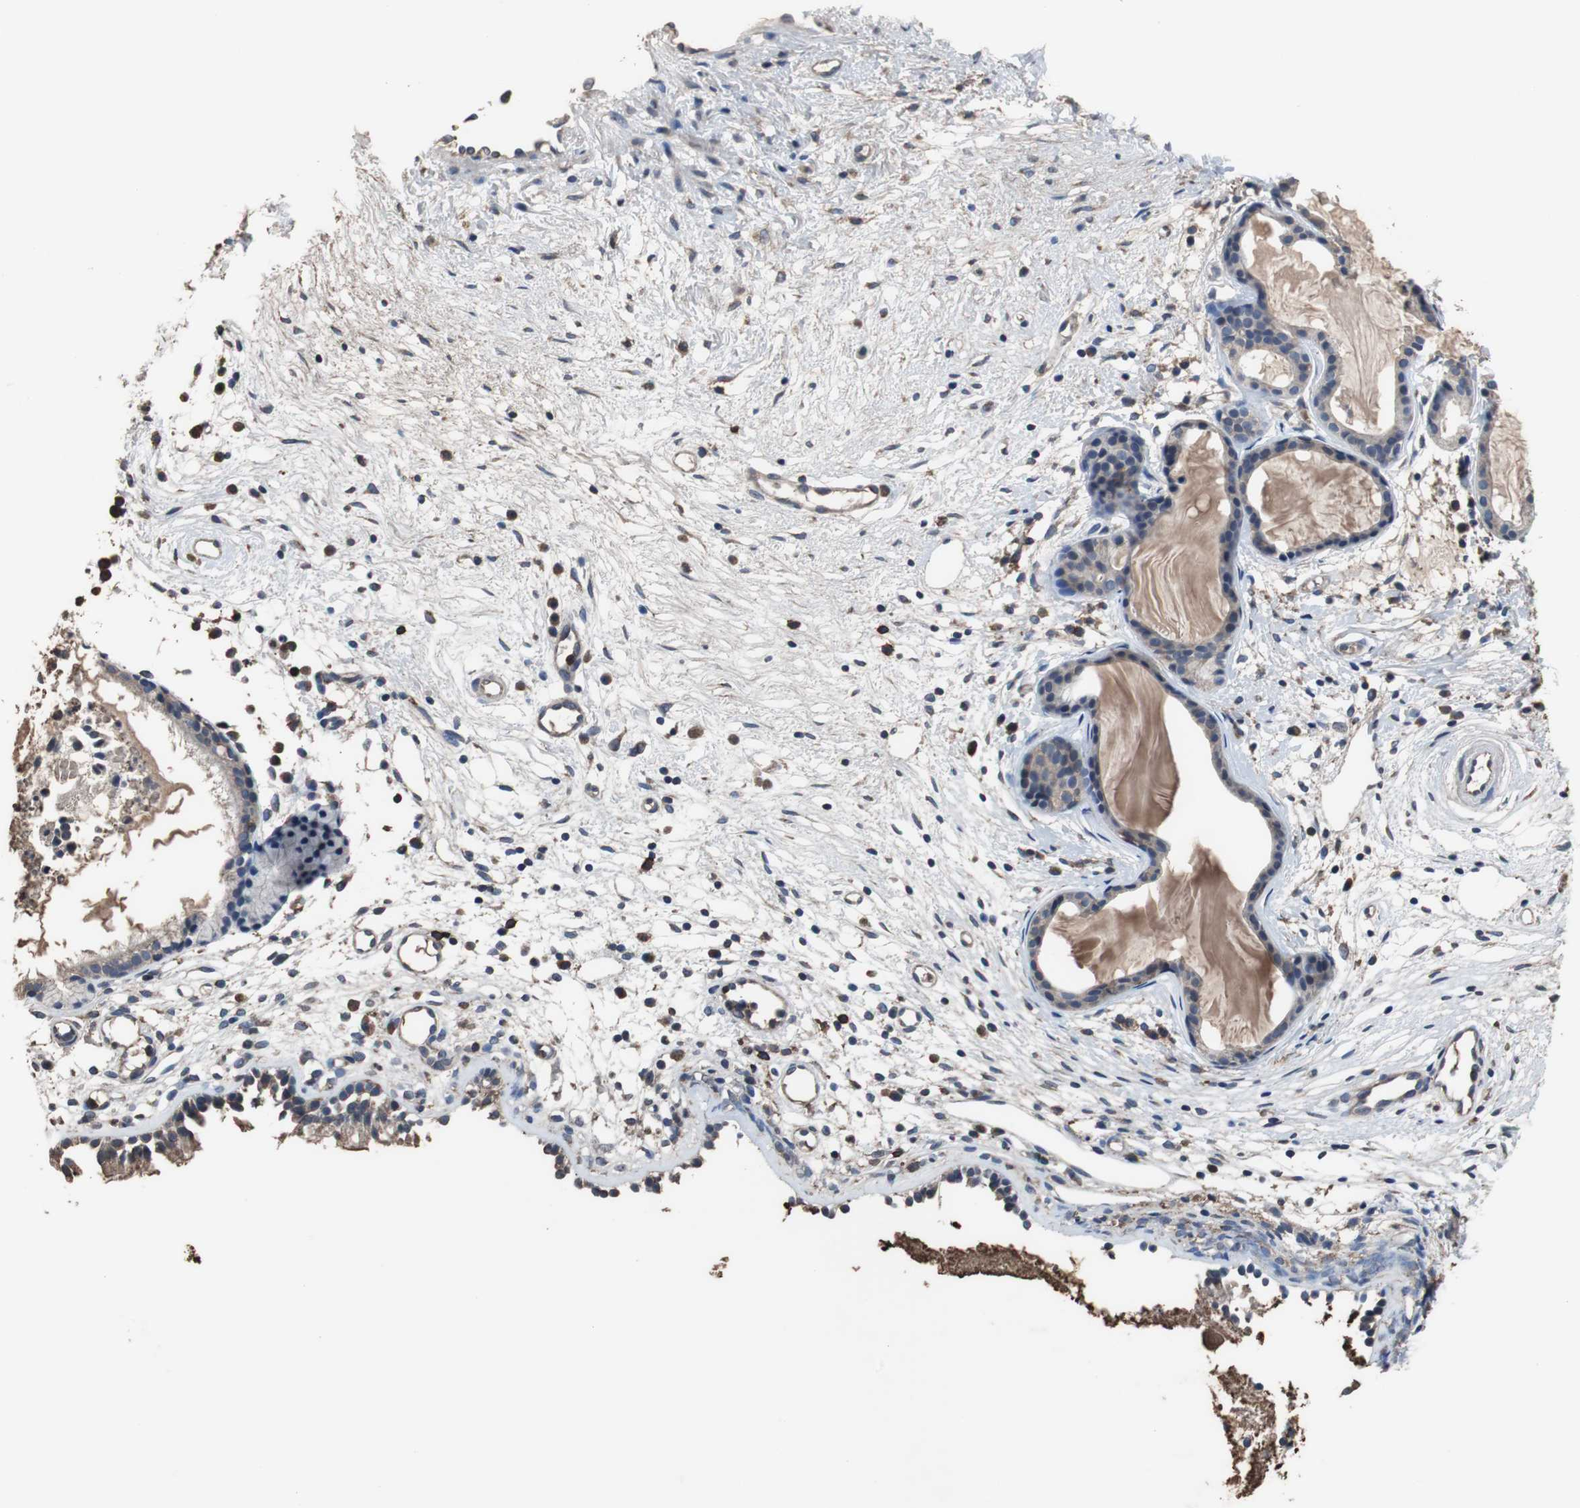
{"staining": {"intensity": "weak", "quantity": ">75%", "location": "cytoplasmic/membranous"}, "tissue": "nasopharynx", "cell_type": "Respiratory epithelial cells", "image_type": "normal", "snomed": [{"axis": "morphology", "description": "Normal tissue, NOS"}, {"axis": "topography", "description": "Nasopharynx"}], "caption": "Weak cytoplasmic/membranous staining for a protein is identified in about >75% of respiratory epithelial cells of benign nasopharynx using immunohistochemistry.", "gene": "SCIMP", "patient": {"sex": "male", "age": 21}}